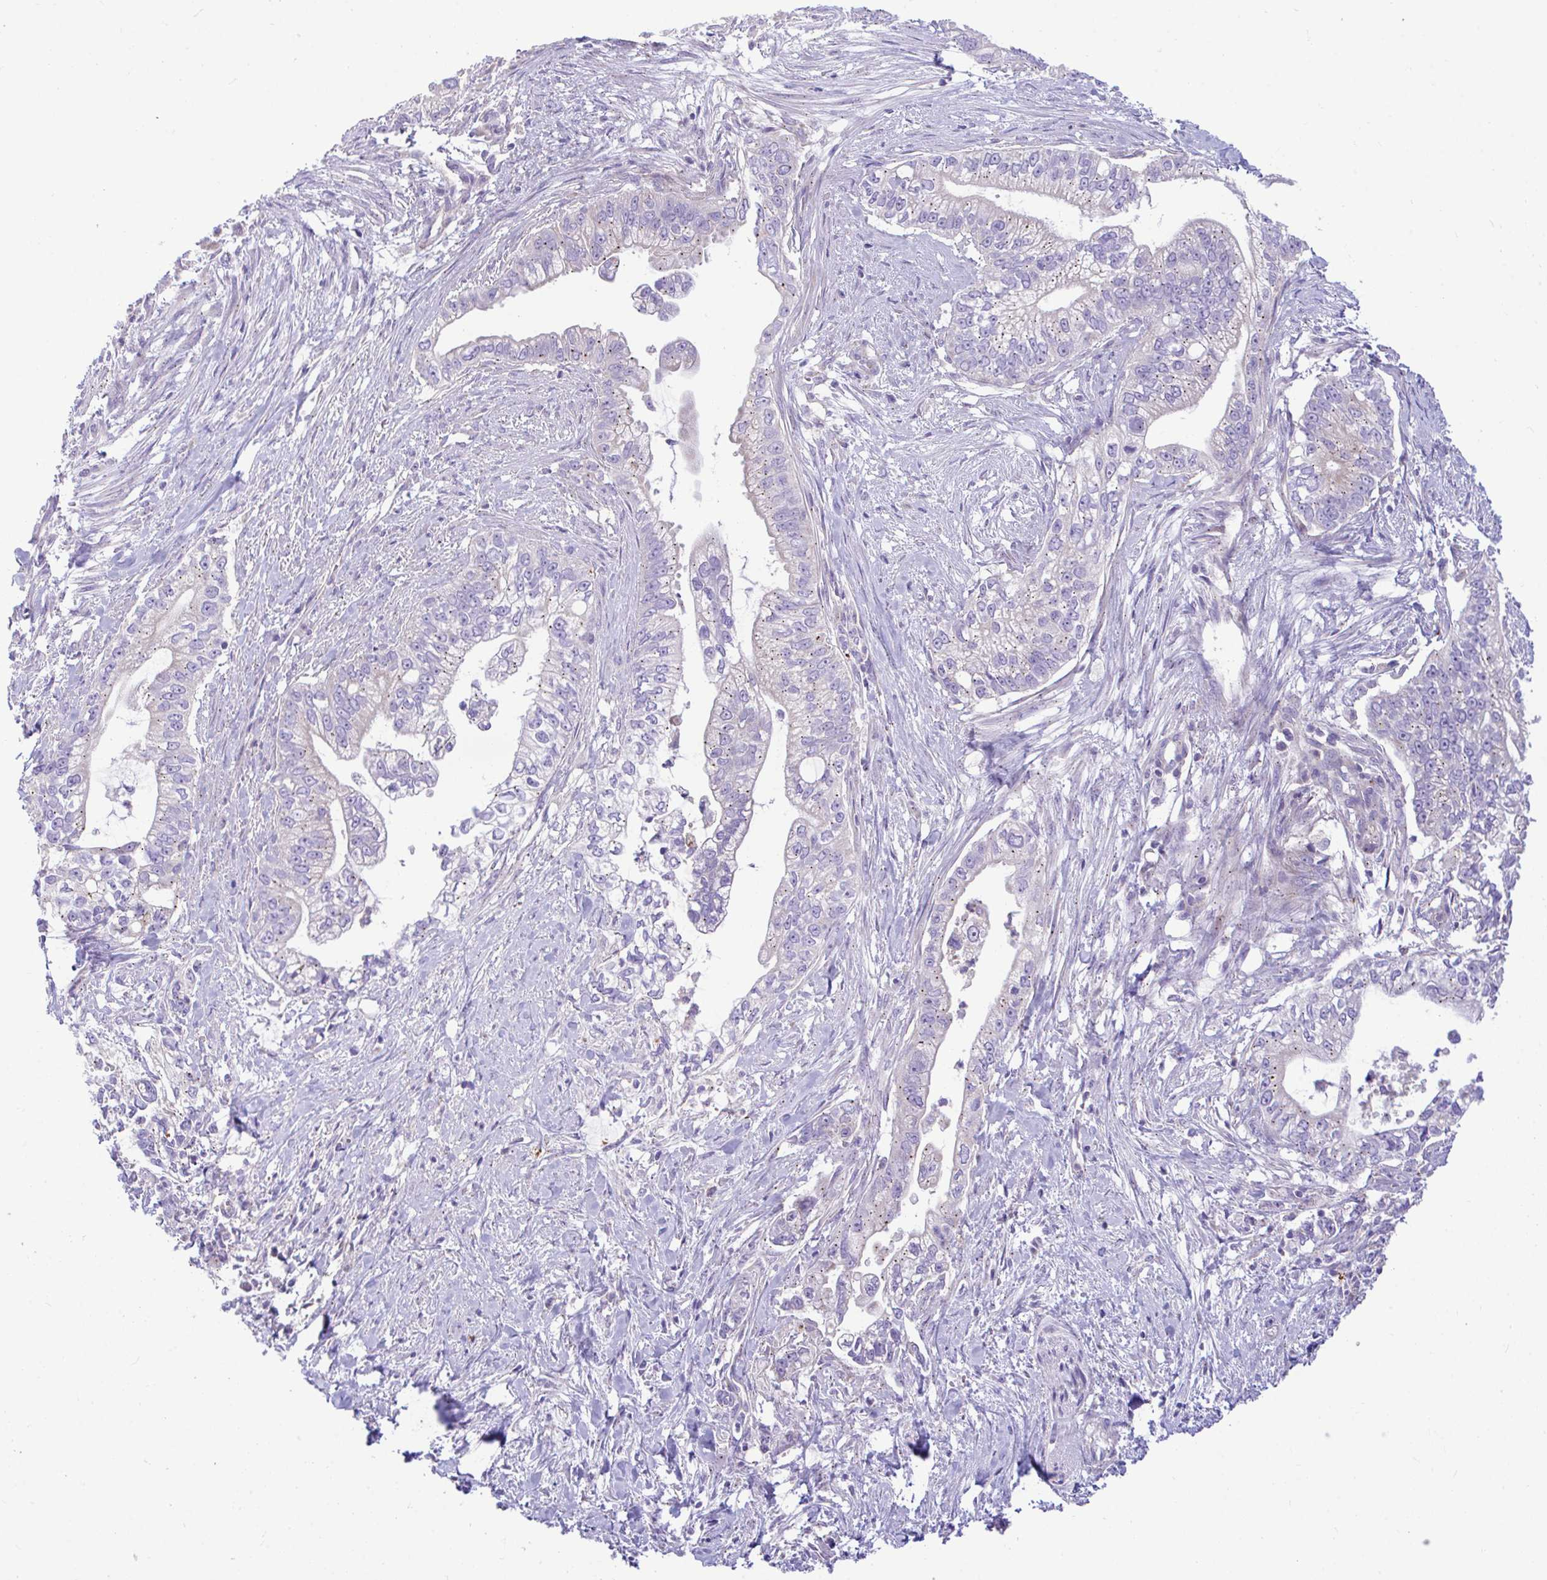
{"staining": {"intensity": "negative", "quantity": "none", "location": "none"}, "tissue": "pancreatic cancer", "cell_type": "Tumor cells", "image_type": "cancer", "snomed": [{"axis": "morphology", "description": "Adenocarcinoma, NOS"}, {"axis": "topography", "description": "Pancreas"}], "caption": "Adenocarcinoma (pancreatic) was stained to show a protein in brown. There is no significant staining in tumor cells. (DAB immunohistochemistry visualized using brightfield microscopy, high magnification).", "gene": "MRPS16", "patient": {"sex": "male", "age": 70}}